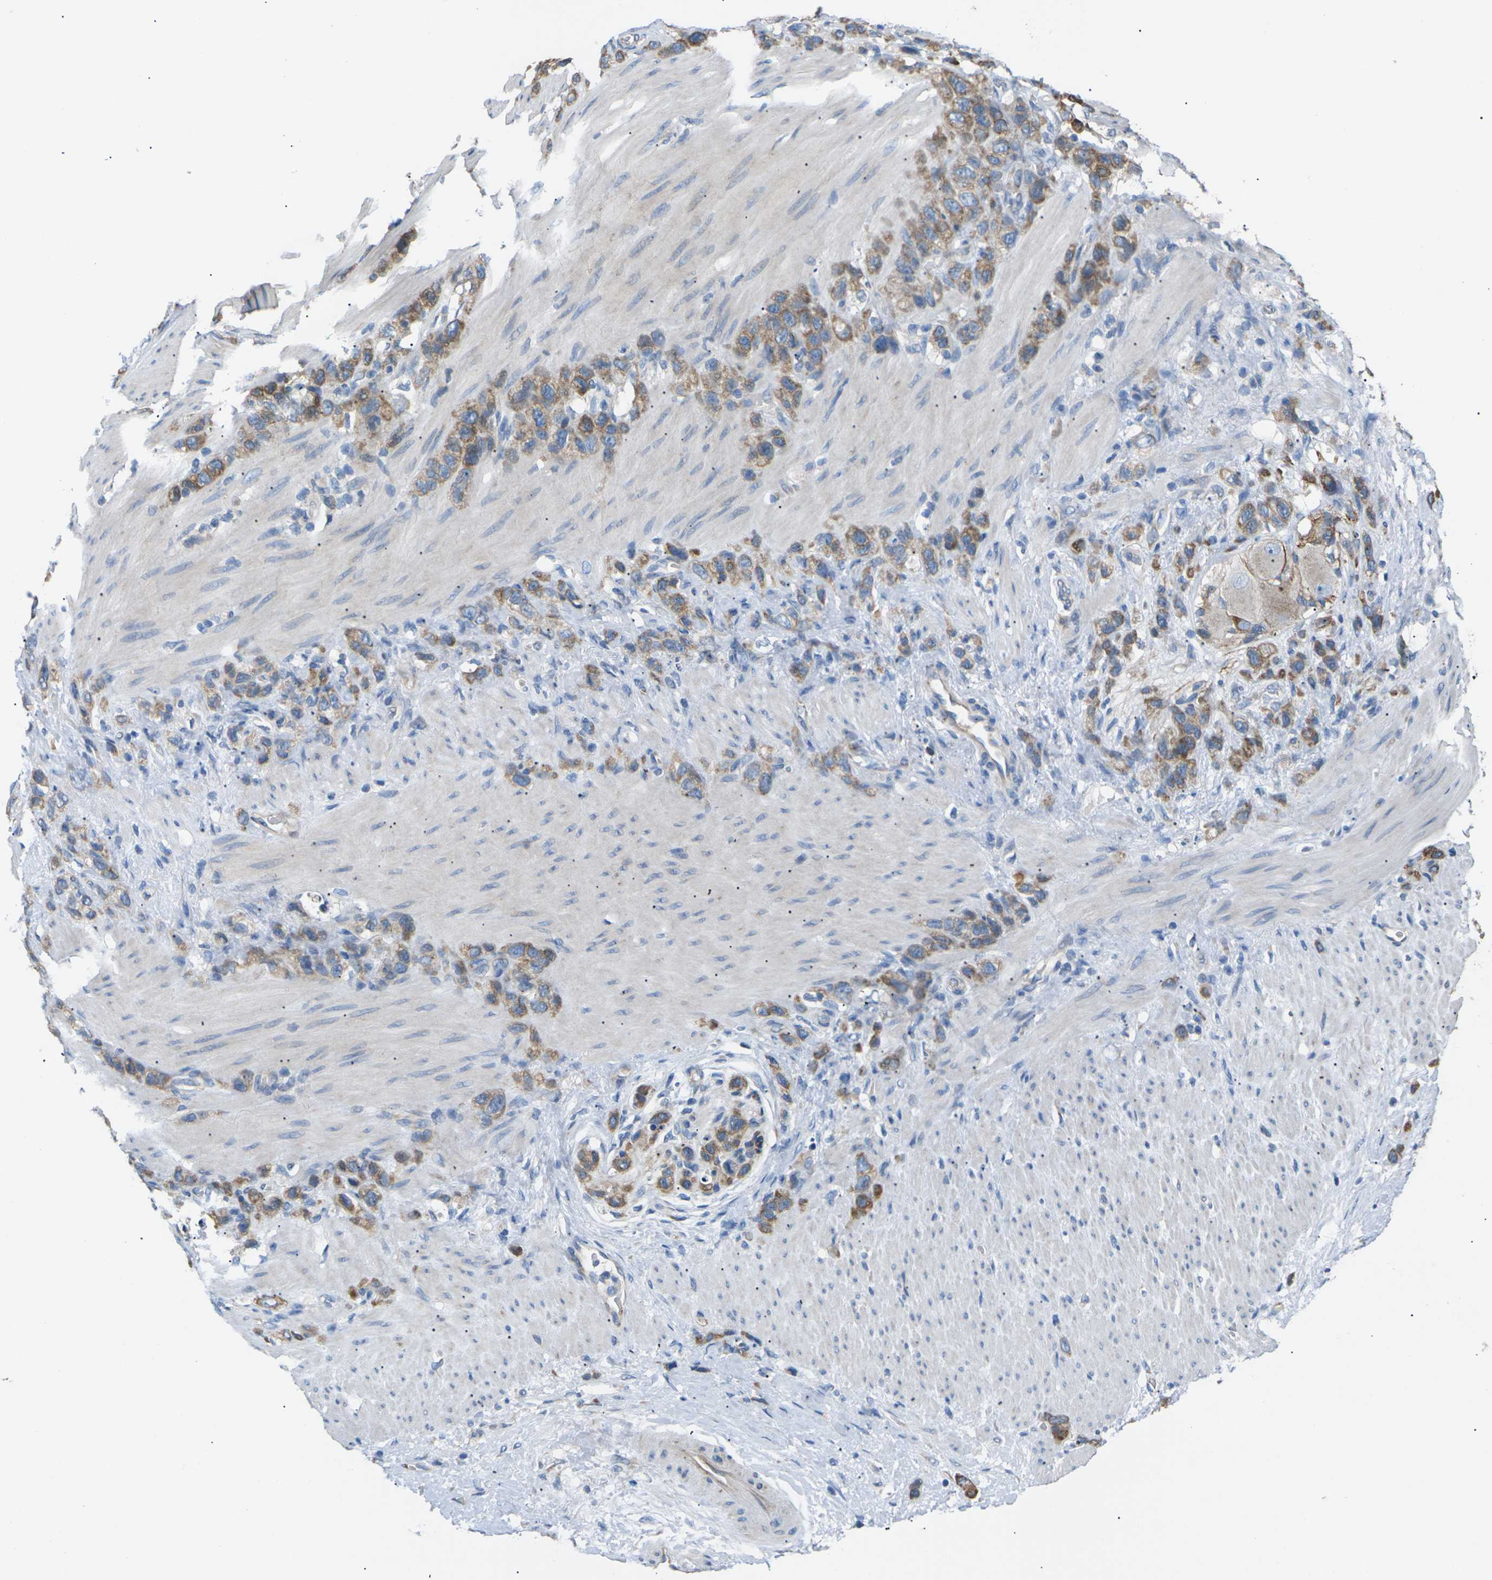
{"staining": {"intensity": "moderate", "quantity": ">75%", "location": "cytoplasmic/membranous"}, "tissue": "stomach cancer", "cell_type": "Tumor cells", "image_type": "cancer", "snomed": [{"axis": "morphology", "description": "Adenocarcinoma, NOS"}, {"axis": "morphology", "description": "Adenocarcinoma, High grade"}, {"axis": "topography", "description": "Stomach, upper"}, {"axis": "topography", "description": "Stomach, lower"}], "caption": "Immunohistochemical staining of stomach cancer (high-grade adenocarcinoma) reveals moderate cytoplasmic/membranous protein expression in approximately >75% of tumor cells. The protein is shown in brown color, while the nuclei are stained blue.", "gene": "KLHDC8B", "patient": {"sex": "female", "age": 65}}